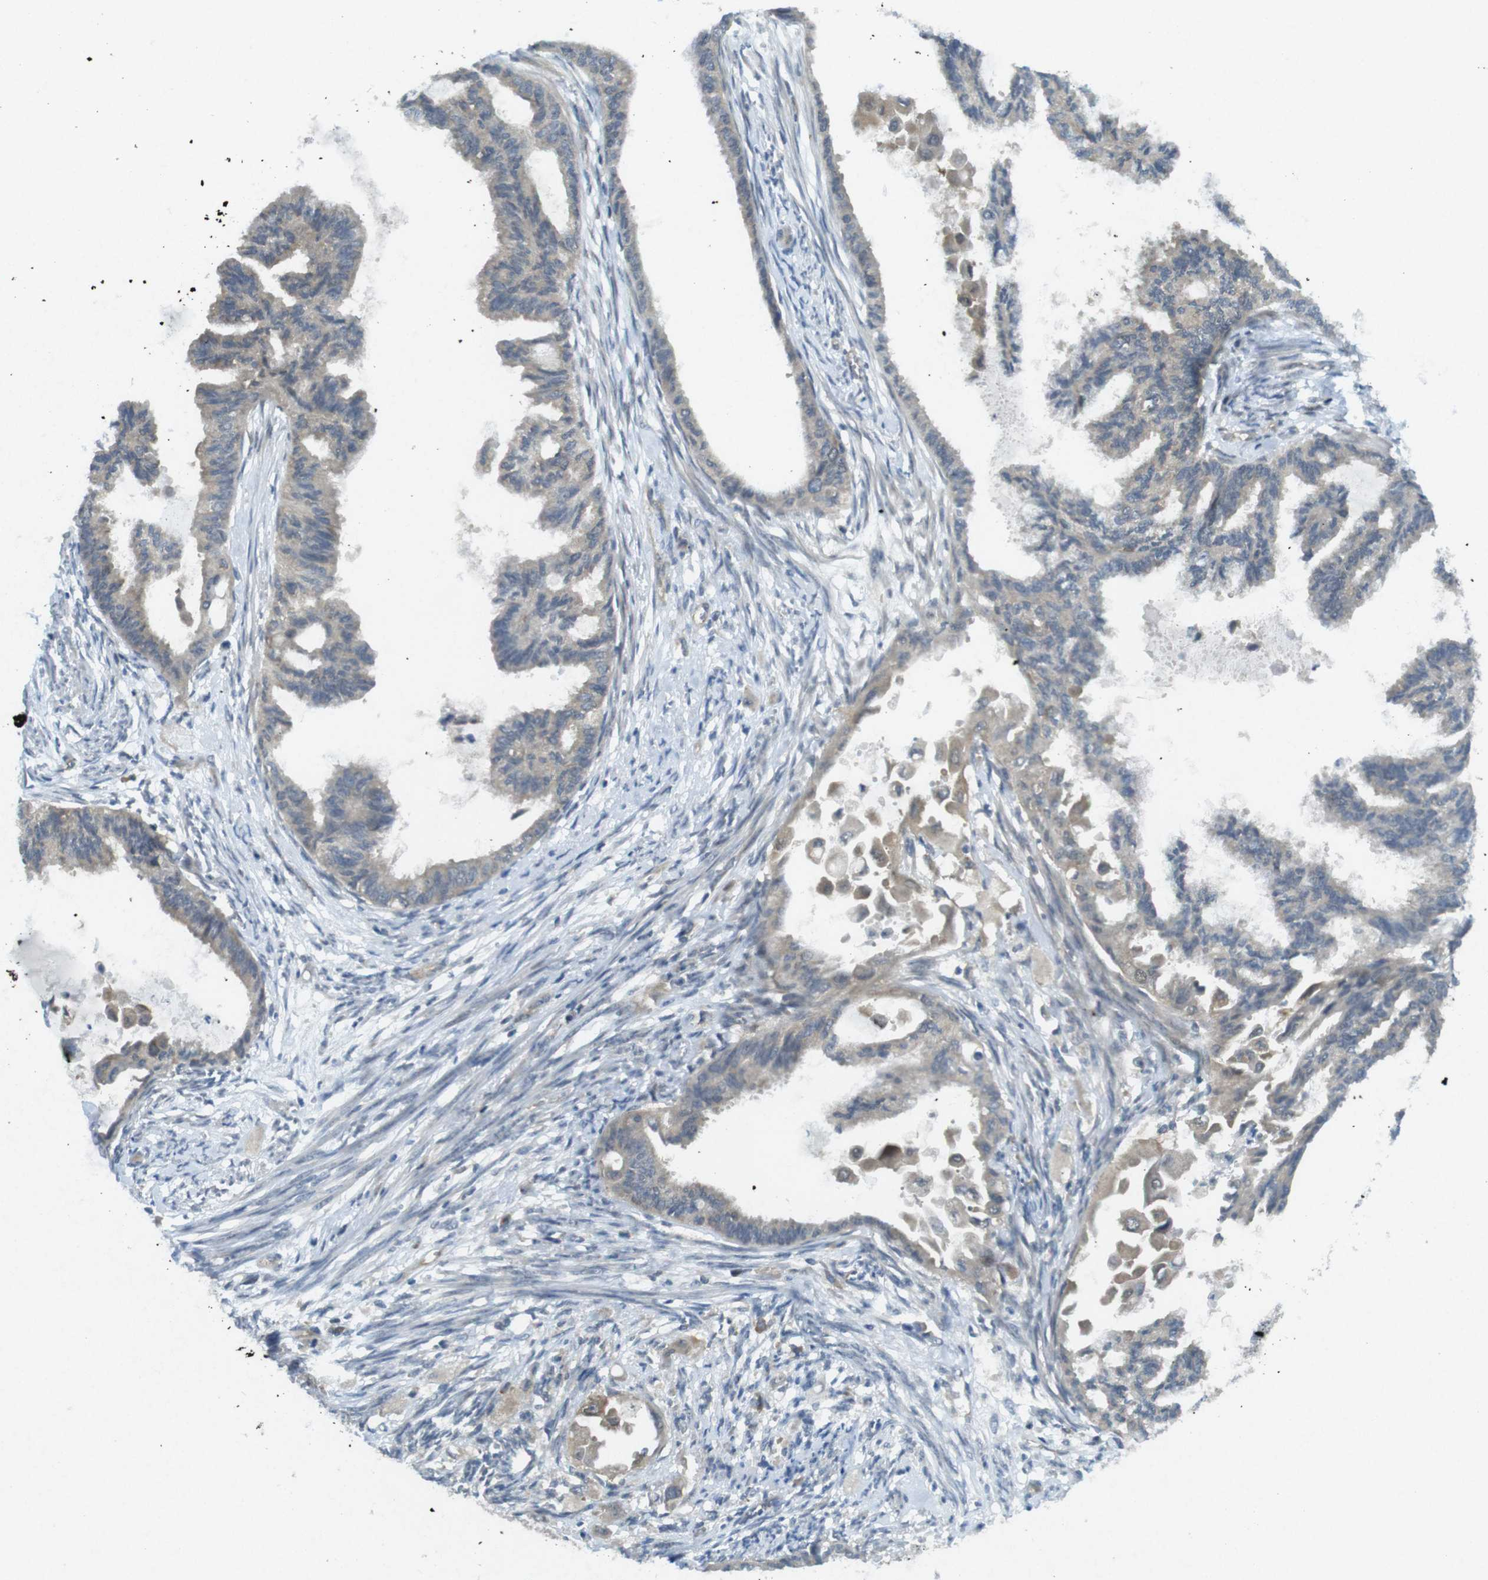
{"staining": {"intensity": "negative", "quantity": "none", "location": "none"}, "tissue": "cervical cancer", "cell_type": "Tumor cells", "image_type": "cancer", "snomed": [{"axis": "morphology", "description": "Normal tissue, NOS"}, {"axis": "morphology", "description": "Adenocarcinoma, NOS"}, {"axis": "topography", "description": "Cervix"}, {"axis": "topography", "description": "Endometrium"}], "caption": "Cervical adenocarcinoma was stained to show a protein in brown. There is no significant staining in tumor cells. (DAB (3,3'-diaminobenzidine) IHC with hematoxylin counter stain).", "gene": "SUGT1", "patient": {"sex": "female", "age": 86}}